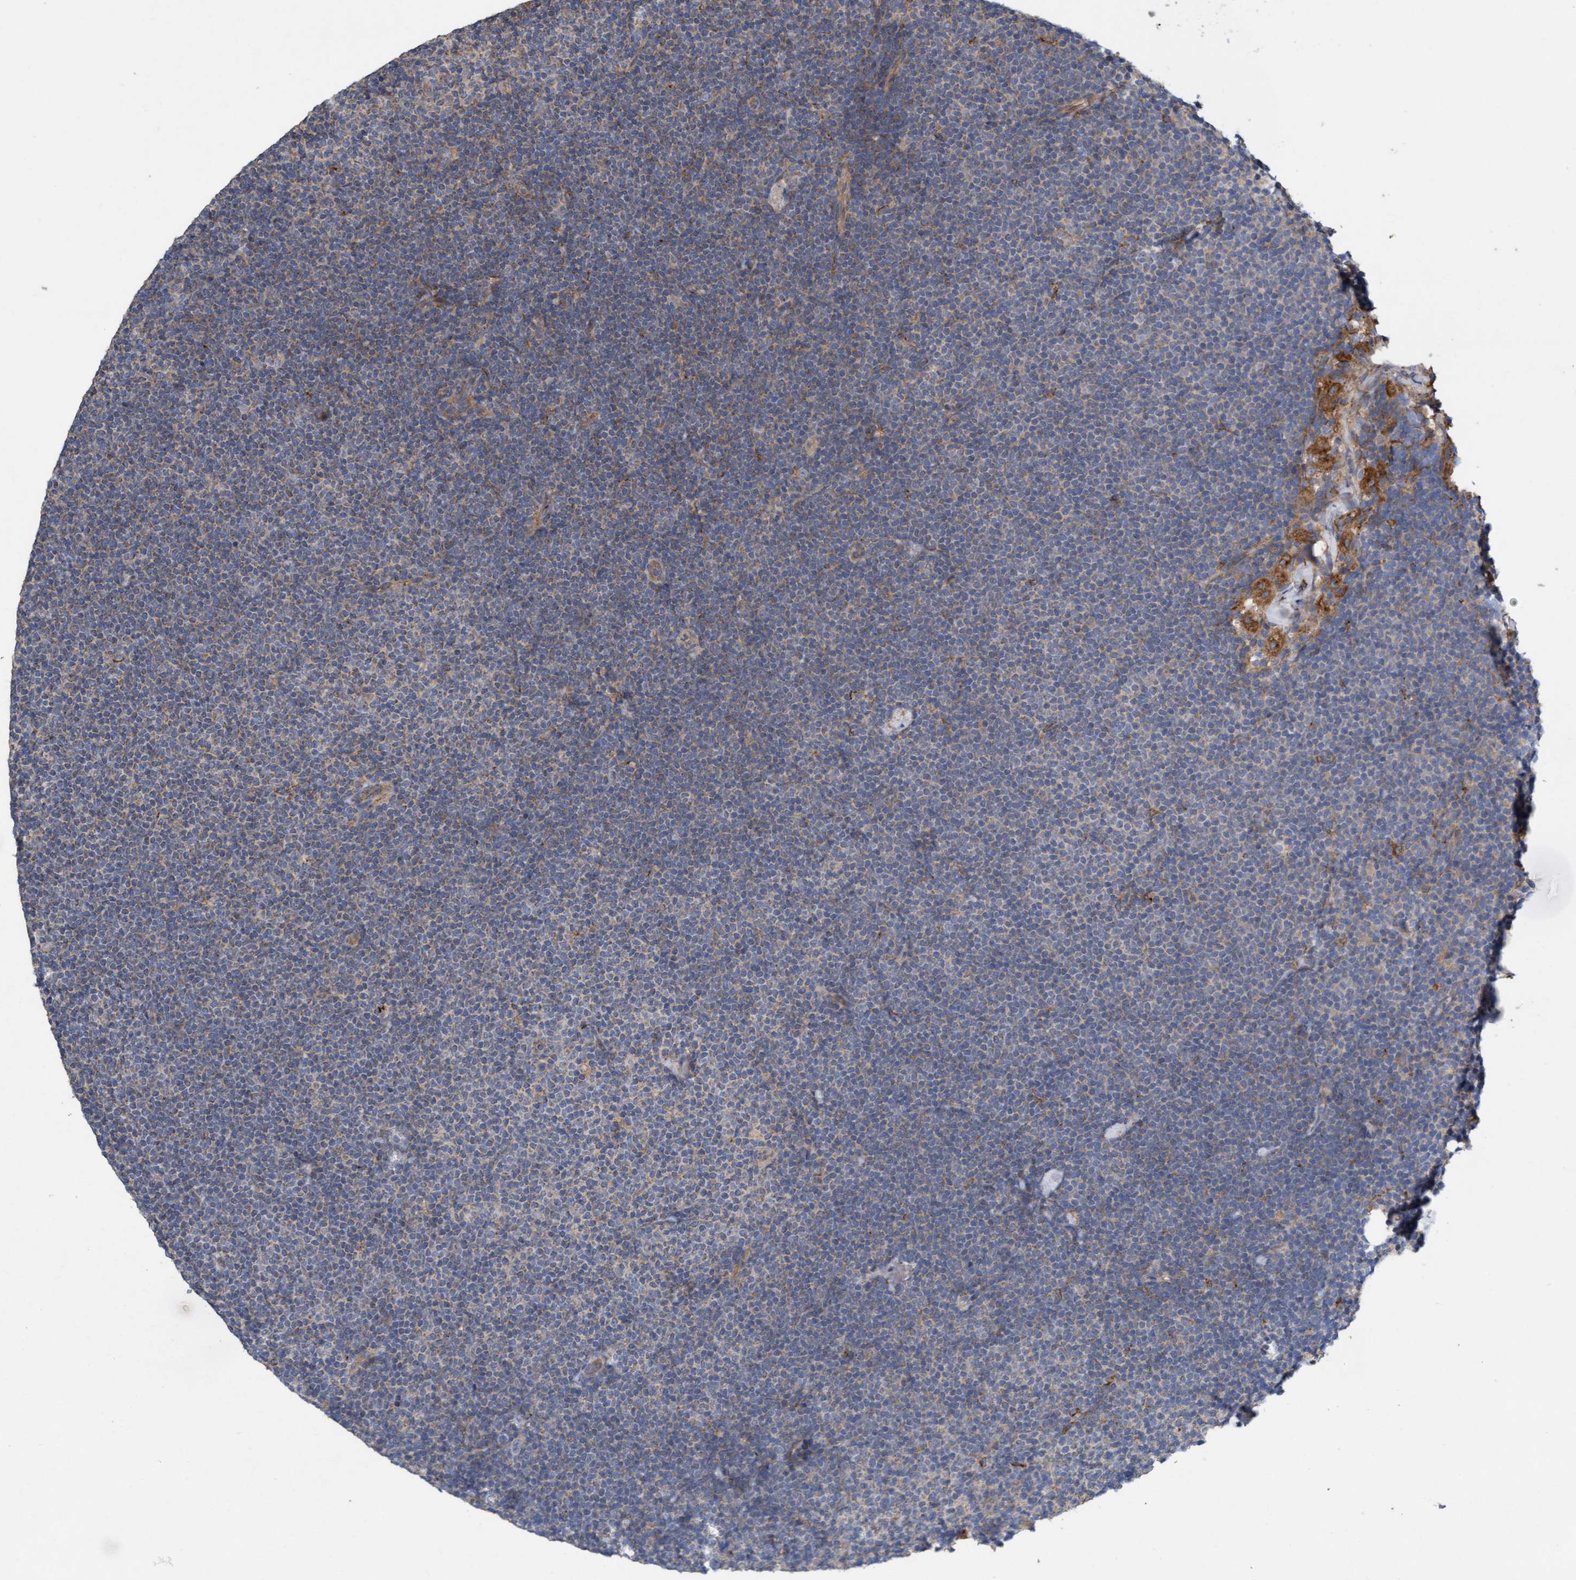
{"staining": {"intensity": "moderate", "quantity": "<25%", "location": "cytoplasmic/membranous"}, "tissue": "lymphoma", "cell_type": "Tumor cells", "image_type": "cancer", "snomed": [{"axis": "morphology", "description": "Malignant lymphoma, non-Hodgkin's type, Low grade"}, {"axis": "topography", "description": "Lymph node"}], "caption": "Immunohistochemical staining of human lymphoma demonstrates low levels of moderate cytoplasmic/membranous protein staining in about <25% of tumor cells. (DAB = brown stain, brightfield microscopy at high magnification).", "gene": "DDHD2", "patient": {"sex": "female", "age": 53}}